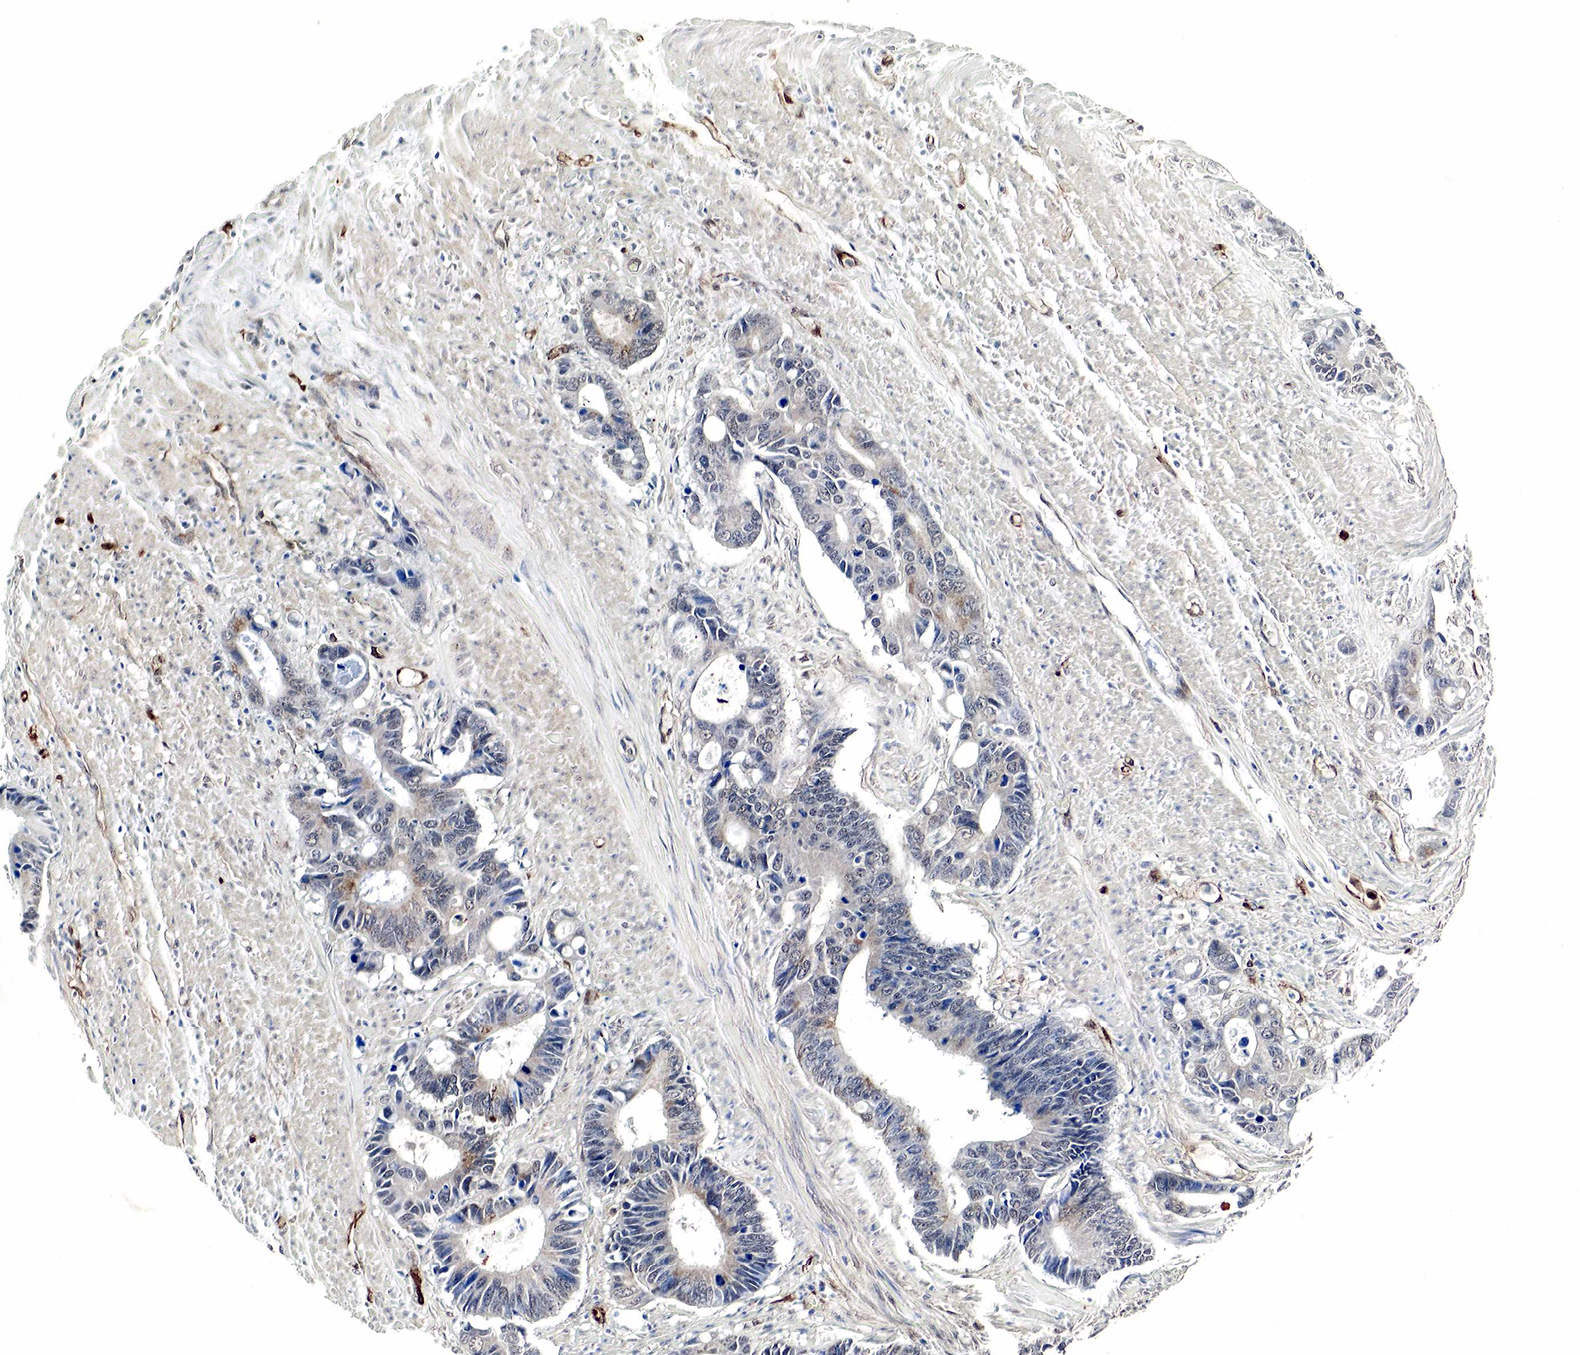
{"staining": {"intensity": "weak", "quantity": "<25%", "location": "cytoplasmic/membranous"}, "tissue": "colorectal cancer", "cell_type": "Tumor cells", "image_type": "cancer", "snomed": [{"axis": "morphology", "description": "Adenocarcinoma, NOS"}, {"axis": "topography", "description": "Colon"}], "caption": "Immunohistochemistry photomicrograph of colorectal cancer stained for a protein (brown), which demonstrates no expression in tumor cells. (Stains: DAB immunohistochemistry with hematoxylin counter stain, Microscopy: brightfield microscopy at high magnification).", "gene": "SPIN1", "patient": {"sex": "male", "age": 49}}